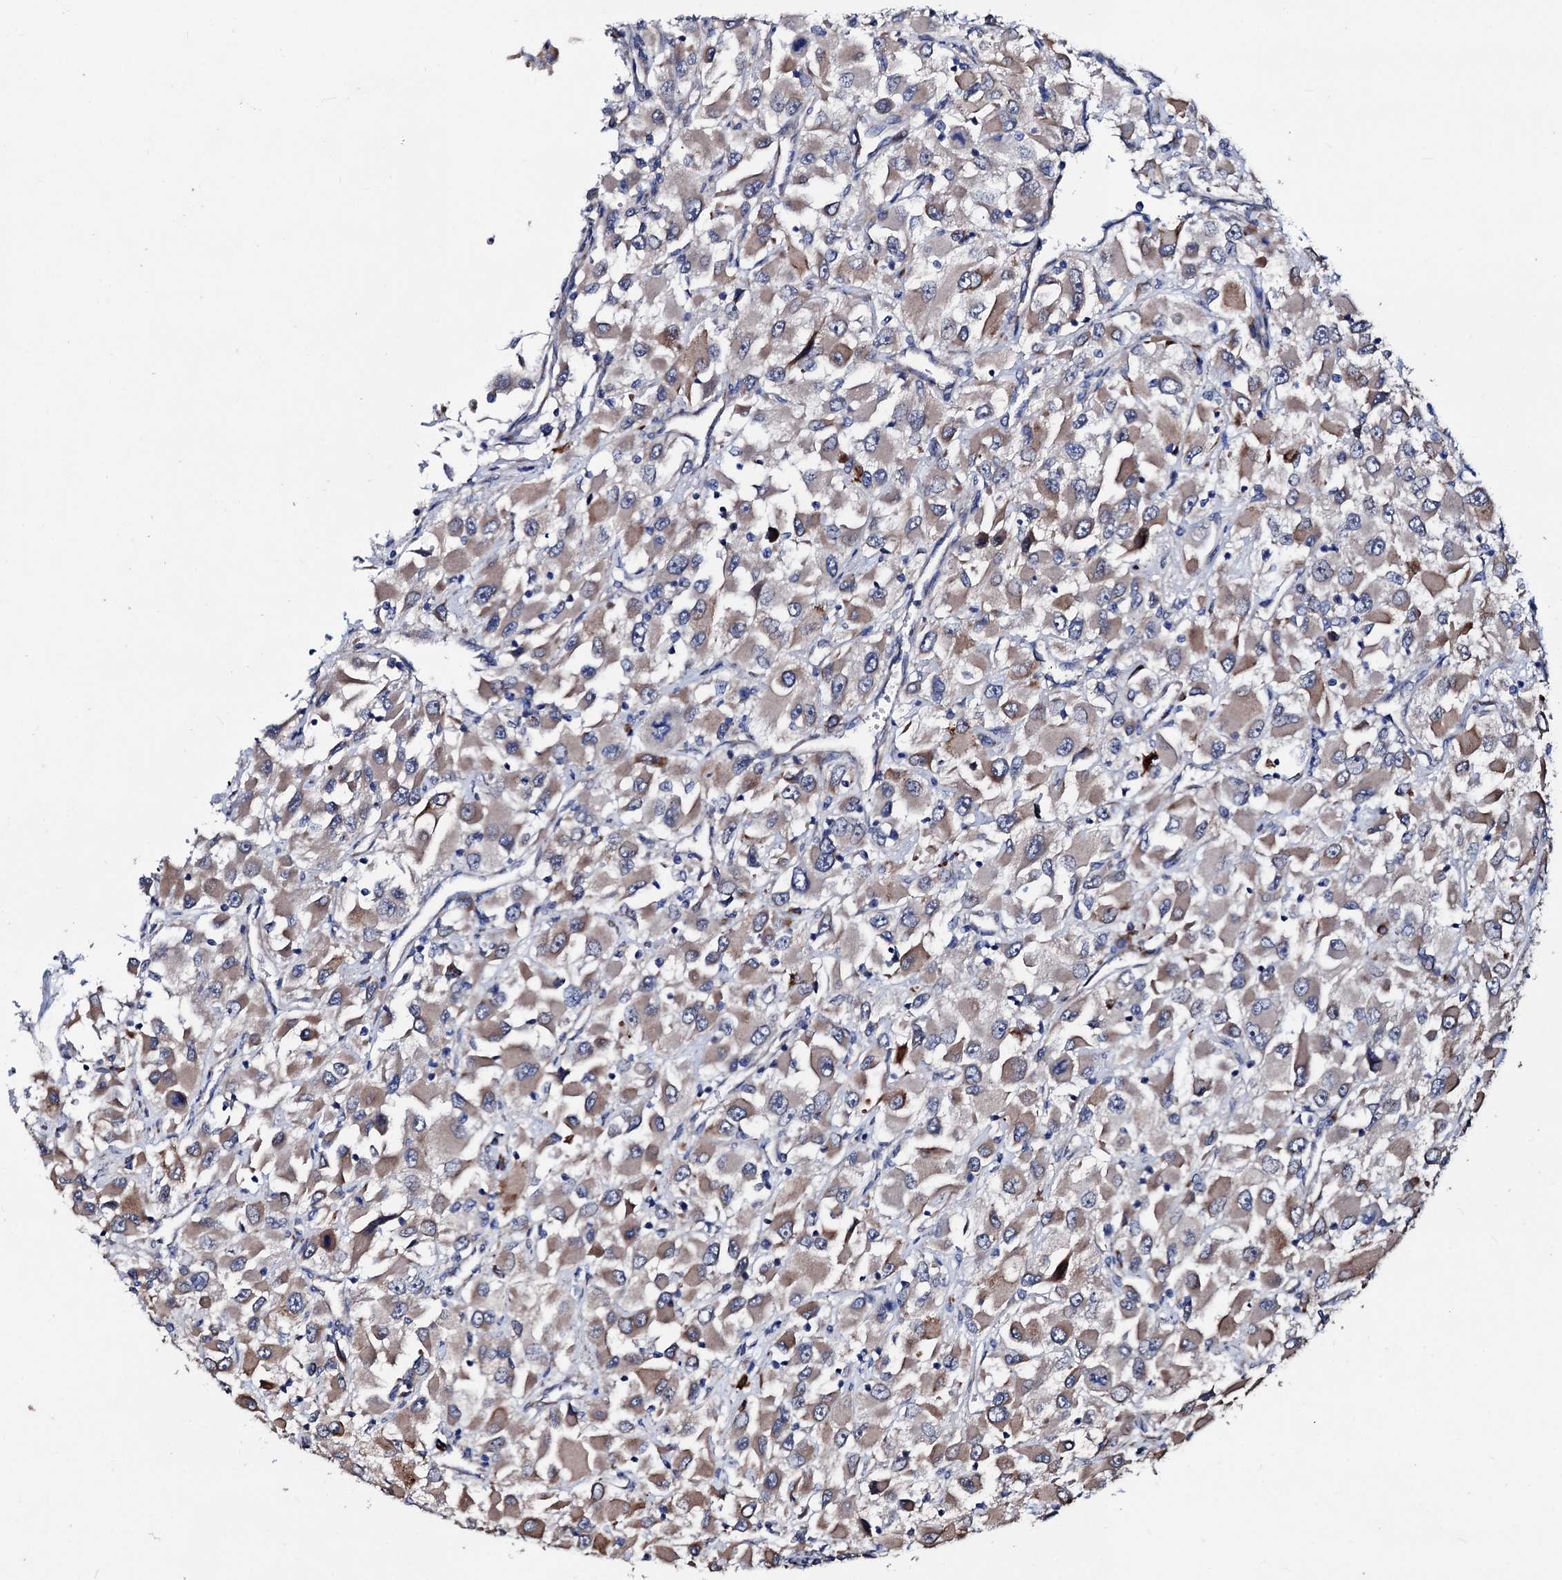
{"staining": {"intensity": "moderate", "quantity": ">75%", "location": "cytoplasmic/membranous"}, "tissue": "renal cancer", "cell_type": "Tumor cells", "image_type": "cancer", "snomed": [{"axis": "morphology", "description": "Adenocarcinoma, NOS"}, {"axis": "topography", "description": "Kidney"}], "caption": "This photomicrograph demonstrates immunohistochemistry staining of renal cancer, with medium moderate cytoplasmic/membranous staining in about >75% of tumor cells.", "gene": "AKAP11", "patient": {"sex": "female", "age": 52}}